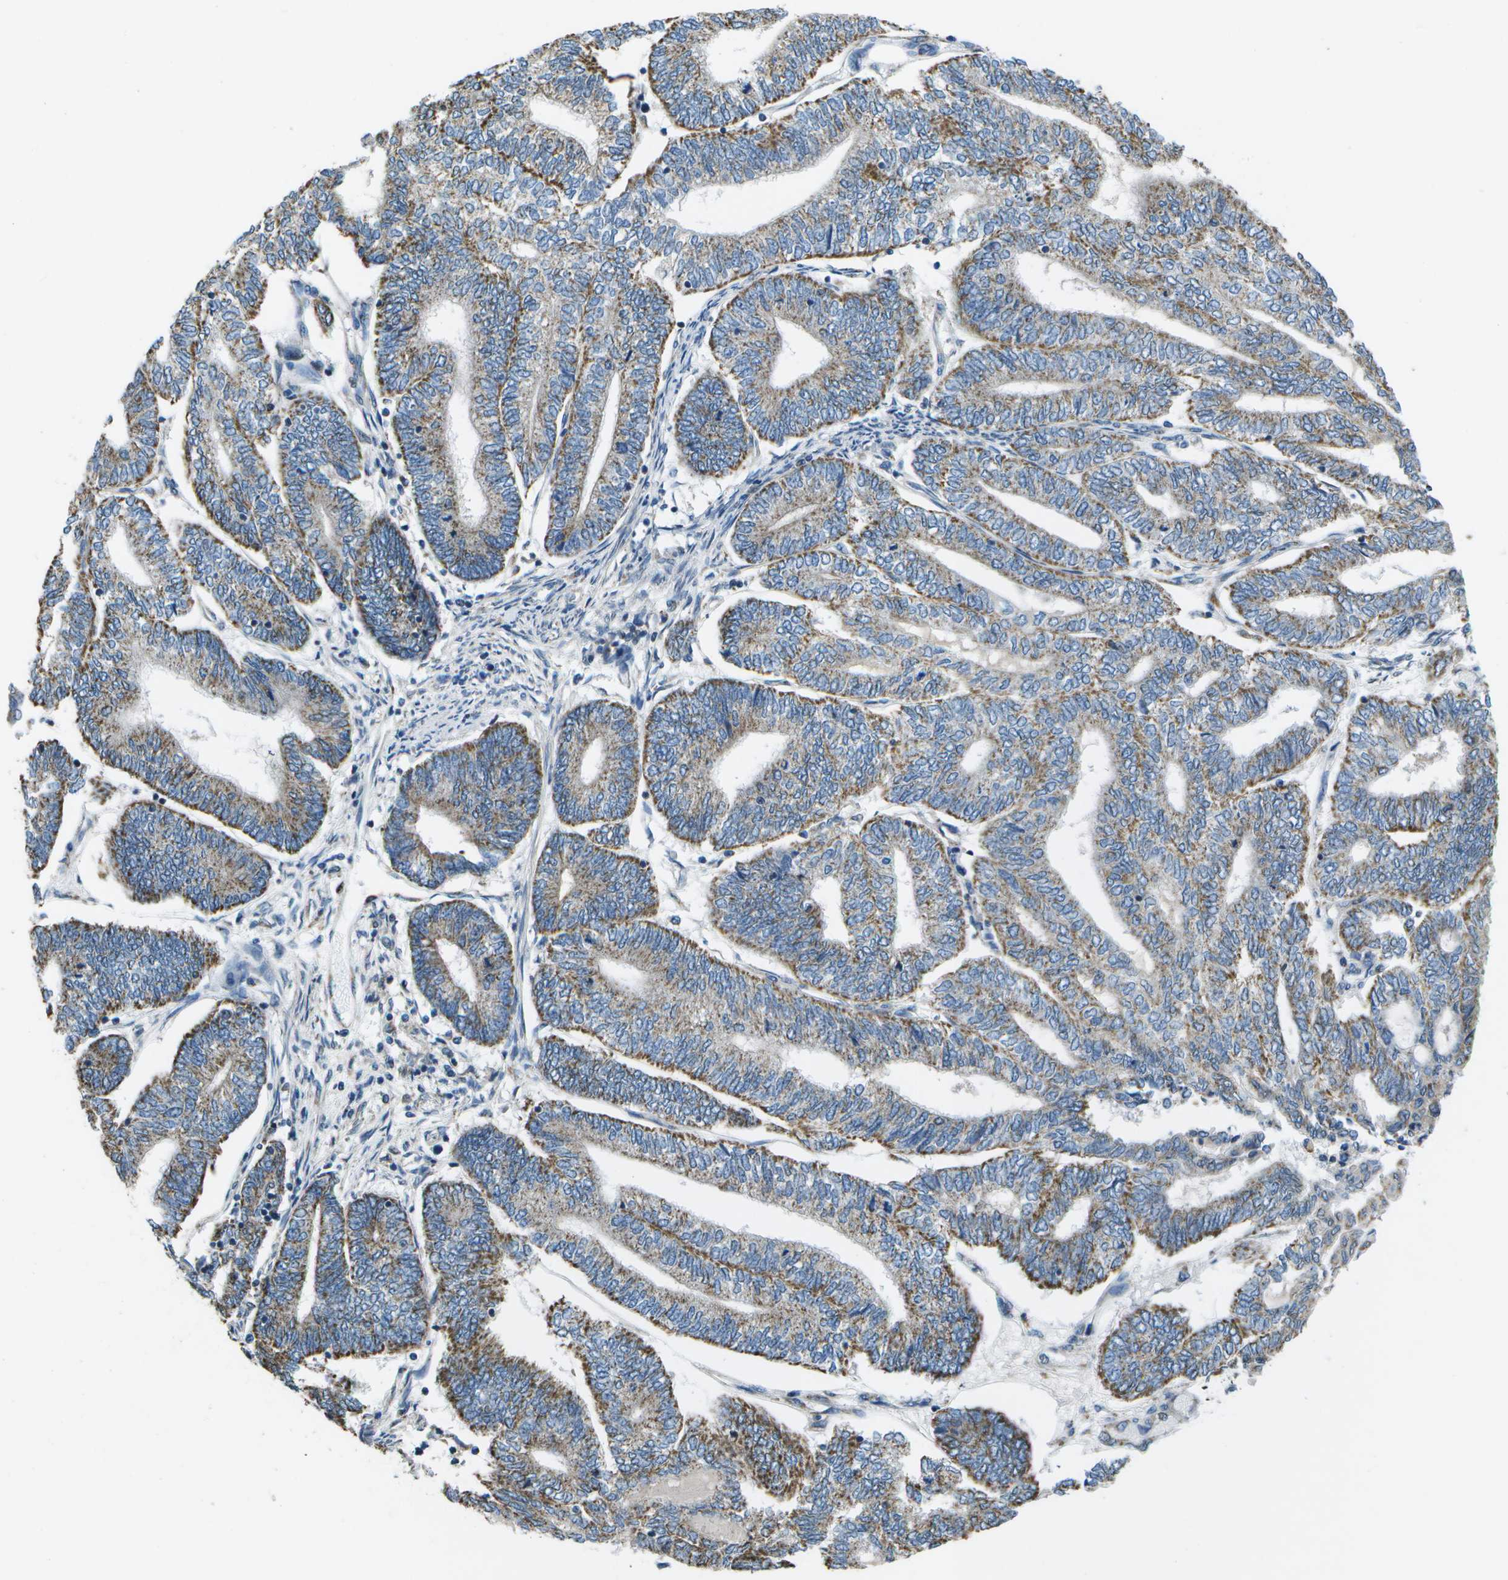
{"staining": {"intensity": "moderate", "quantity": ">75%", "location": "cytoplasmic/membranous"}, "tissue": "endometrial cancer", "cell_type": "Tumor cells", "image_type": "cancer", "snomed": [{"axis": "morphology", "description": "Adenocarcinoma, NOS"}, {"axis": "topography", "description": "Uterus"}, {"axis": "topography", "description": "Endometrium"}], "caption": "A photomicrograph of endometrial adenocarcinoma stained for a protein demonstrates moderate cytoplasmic/membranous brown staining in tumor cells.", "gene": "GALNT15", "patient": {"sex": "female", "age": 70}}